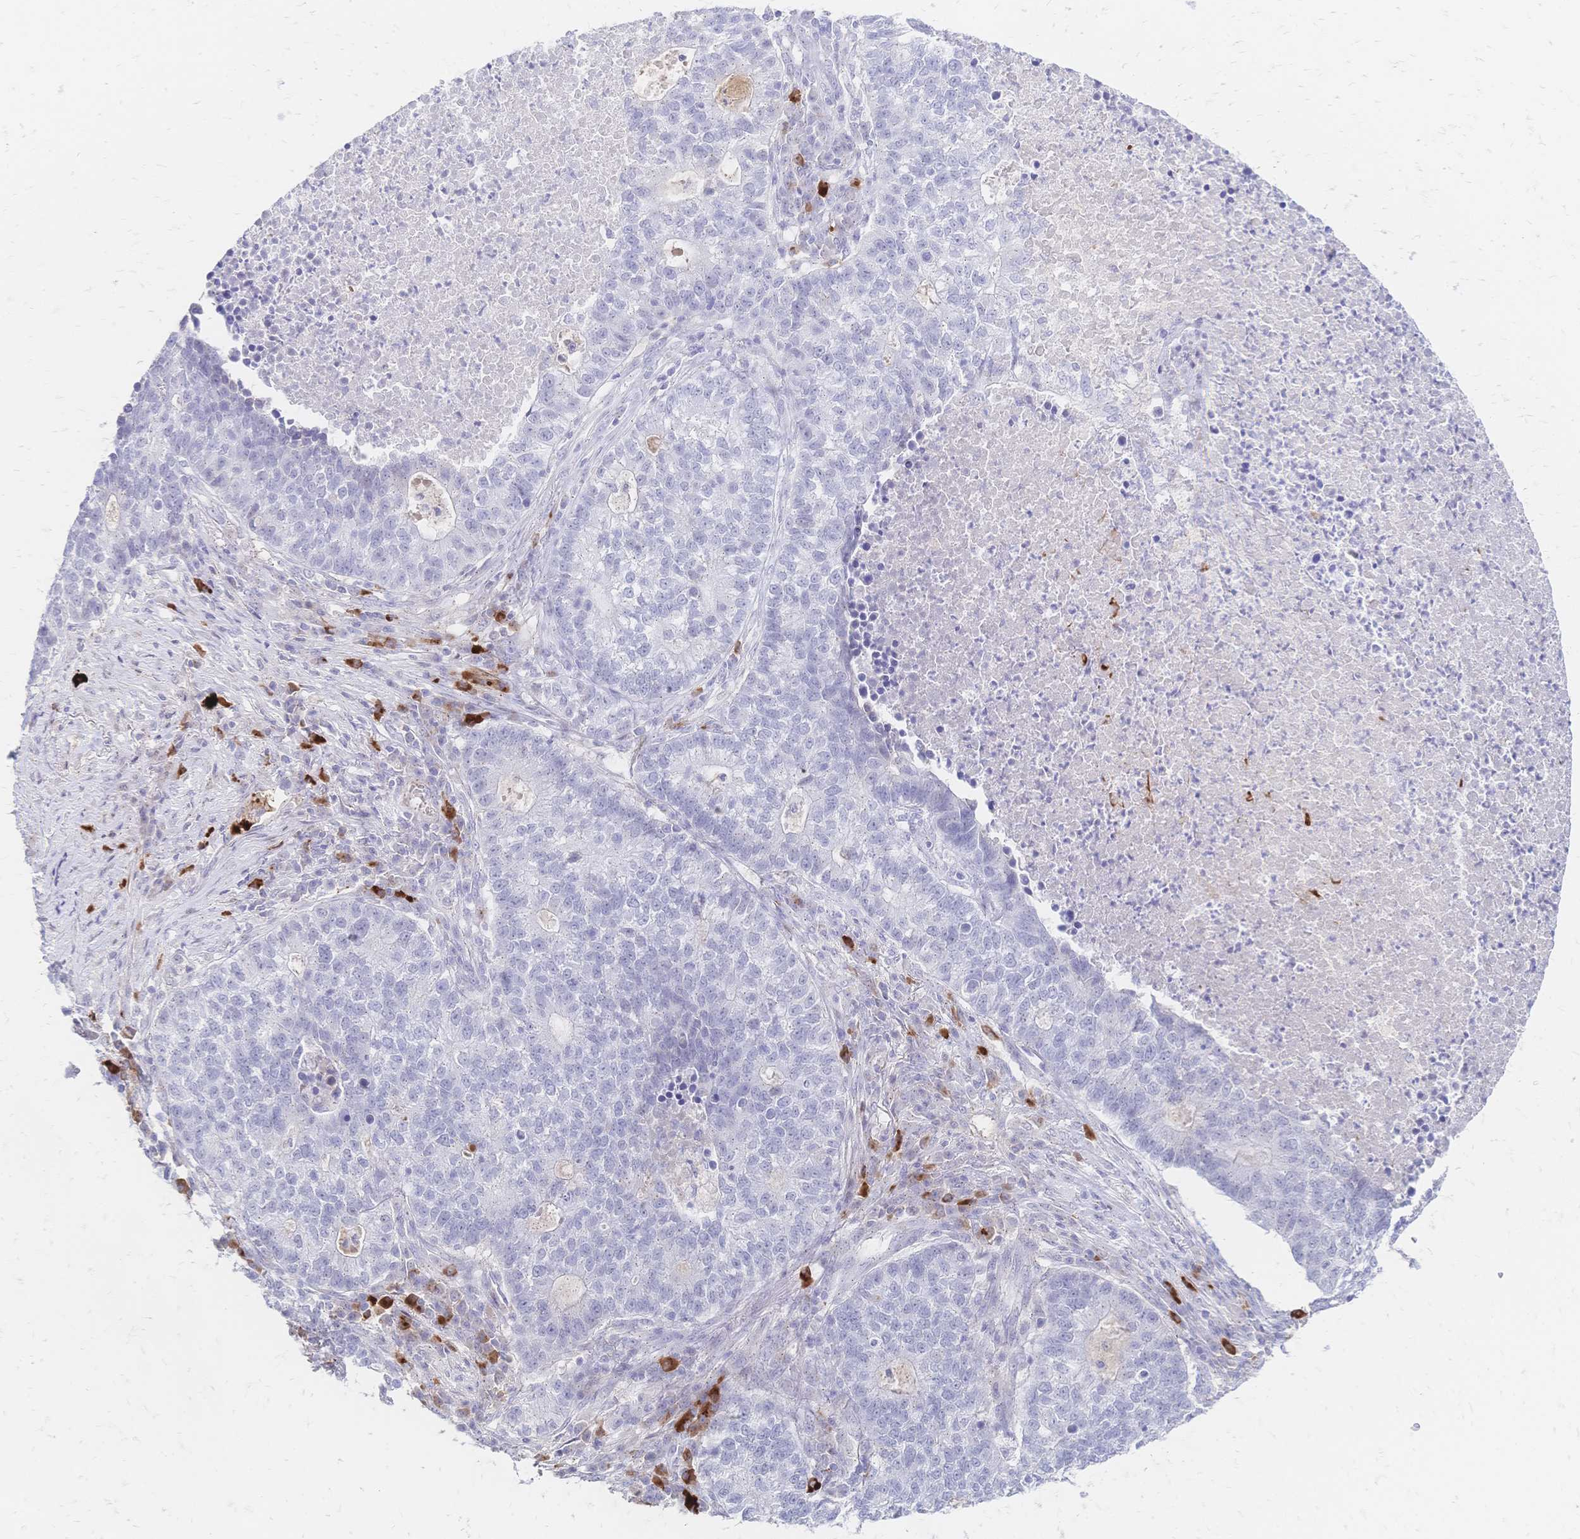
{"staining": {"intensity": "negative", "quantity": "none", "location": "none"}, "tissue": "lung cancer", "cell_type": "Tumor cells", "image_type": "cancer", "snomed": [{"axis": "morphology", "description": "Adenocarcinoma, NOS"}, {"axis": "topography", "description": "Lung"}], "caption": "Tumor cells are negative for brown protein staining in adenocarcinoma (lung).", "gene": "PSORS1C2", "patient": {"sex": "male", "age": 57}}